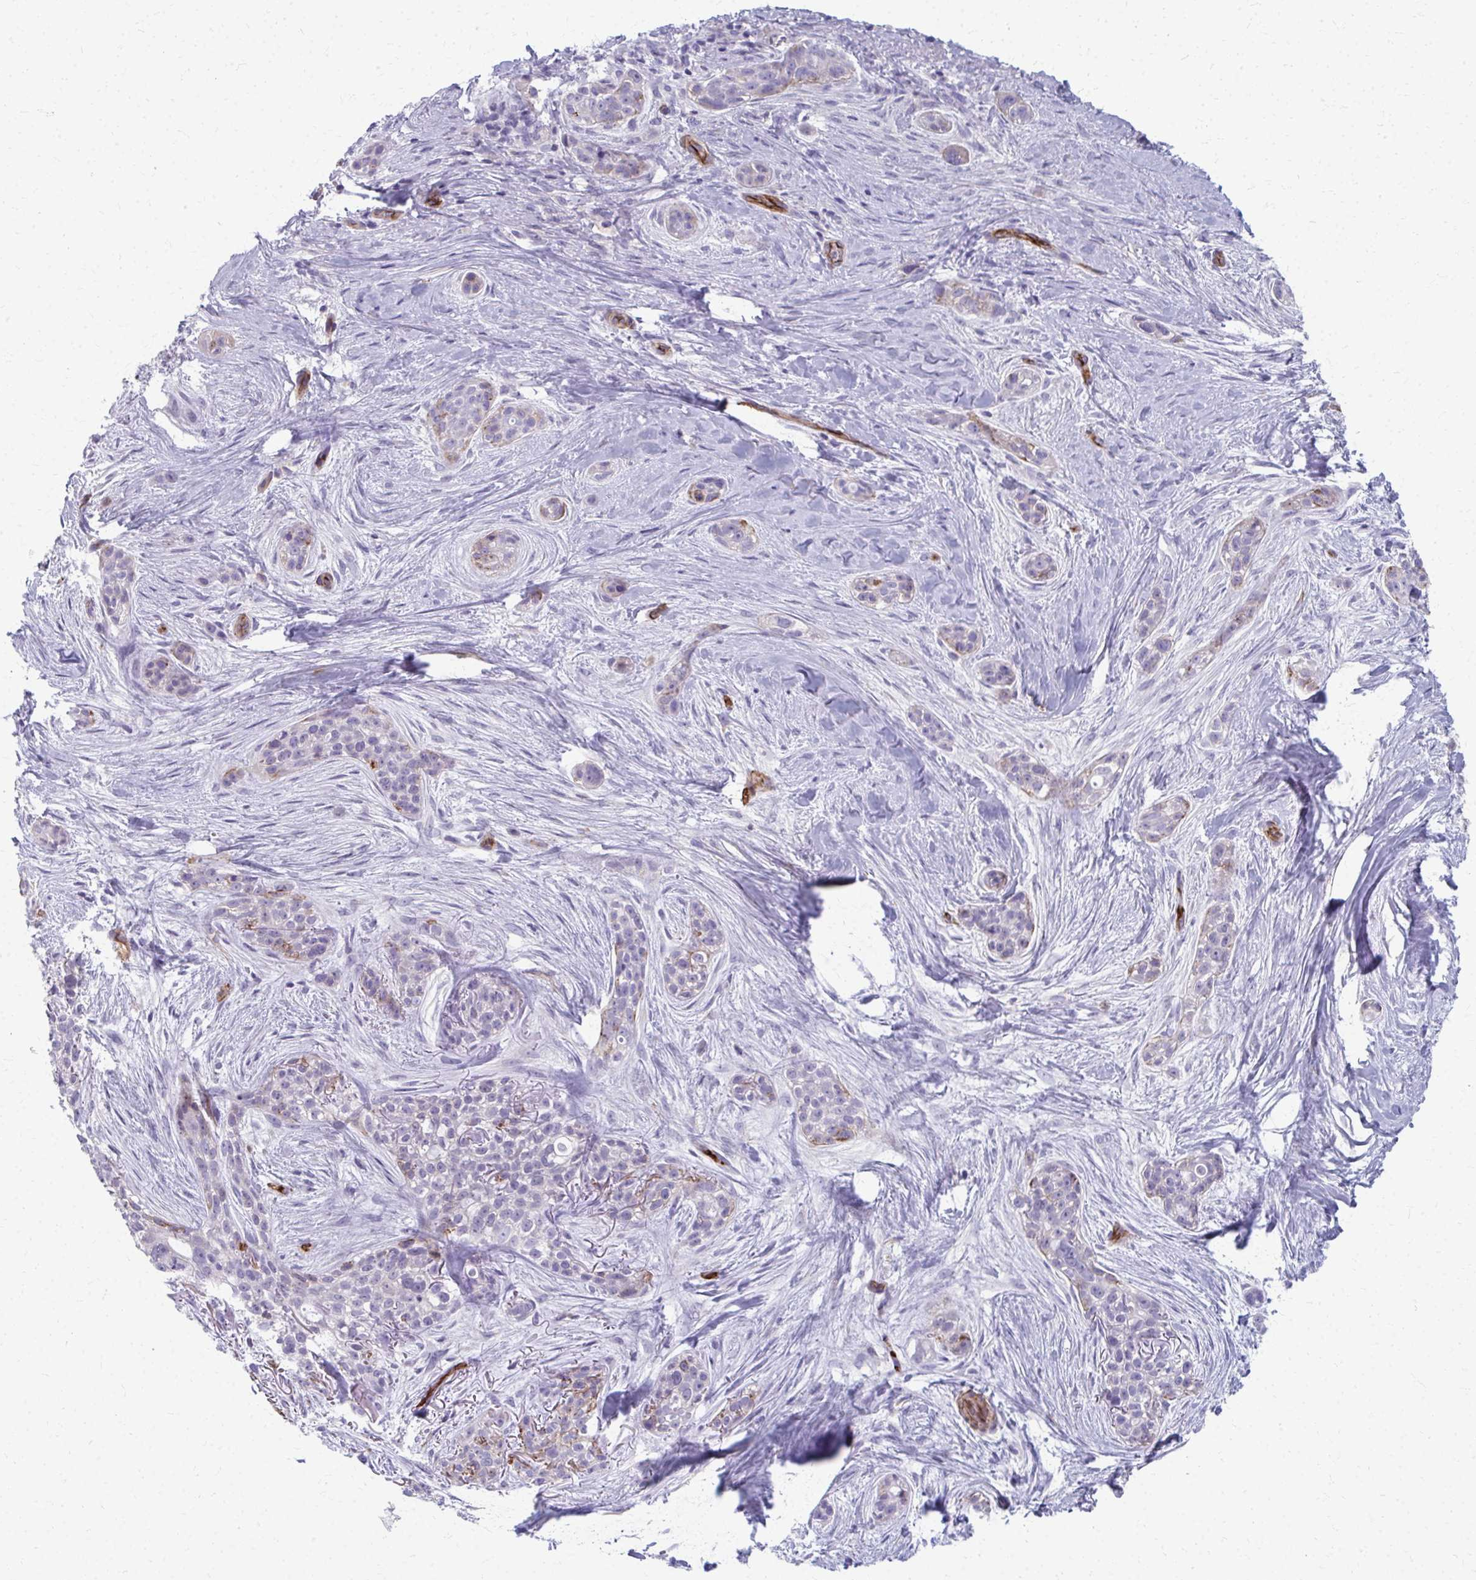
{"staining": {"intensity": "moderate", "quantity": "<25%", "location": "cytoplasmic/membranous"}, "tissue": "skin cancer", "cell_type": "Tumor cells", "image_type": "cancer", "snomed": [{"axis": "morphology", "description": "Basal cell carcinoma"}, {"axis": "topography", "description": "Skin"}], "caption": "Skin cancer (basal cell carcinoma) was stained to show a protein in brown. There is low levels of moderate cytoplasmic/membranous expression in about <25% of tumor cells. (IHC, brightfield microscopy, high magnification).", "gene": "ADIPOQ", "patient": {"sex": "female", "age": 79}}